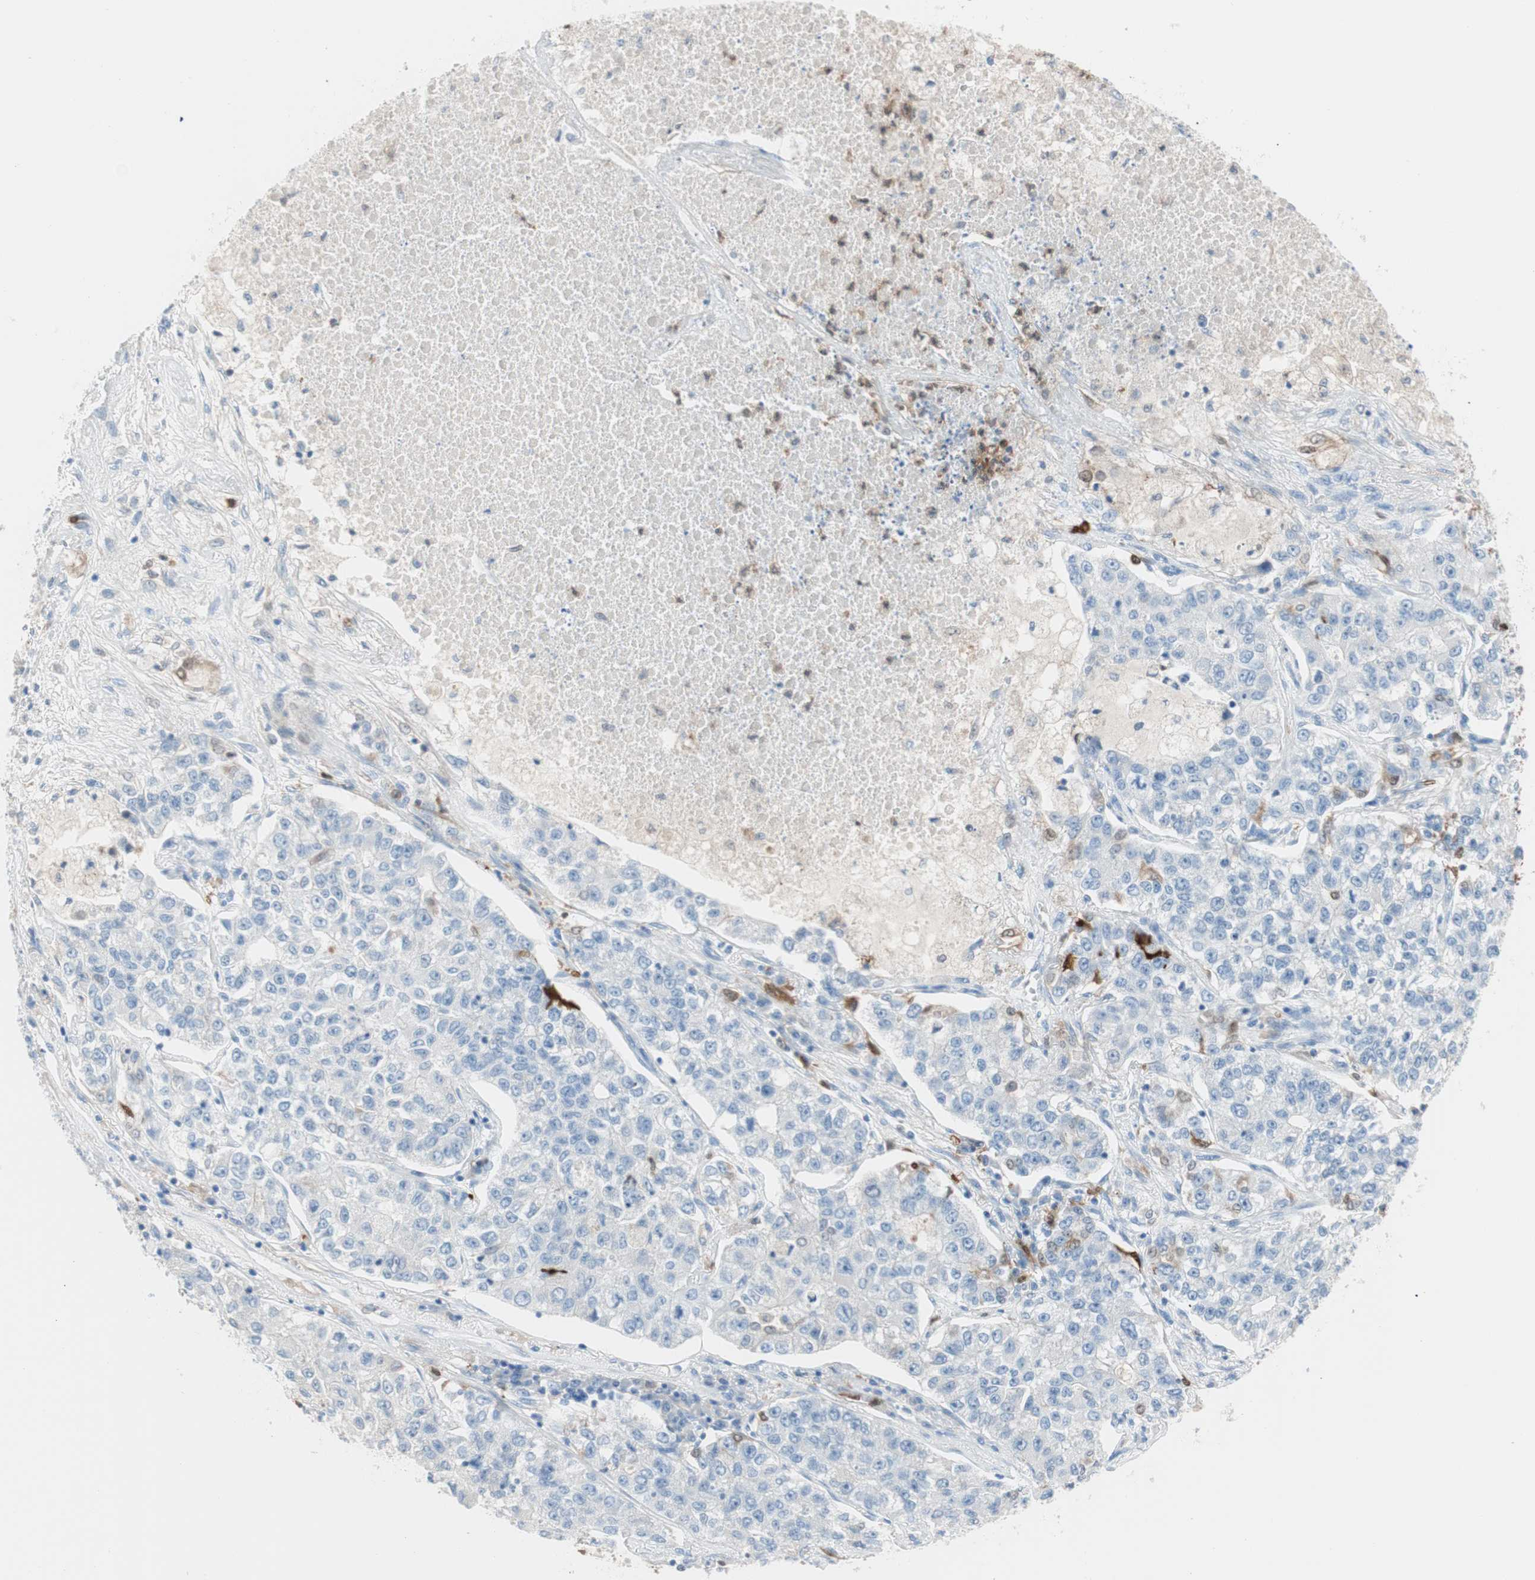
{"staining": {"intensity": "negative", "quantity": "none", "location": "none"}, "tissue": "lung cancer", "cell_type": "Tumor cells", "image_type": "cancer", "snomed": [{"axis": "morphology", "description": "Adenocarcinoma, NOS"}, {"axis": "topography", "description": "Lung"}], "caption": "DAB immunohistochemical staining of lung cancer (adenocarcinoma) demonstrates no significant staining in tumor cells.", "gene": "IL18", "patient": {"sex": "male", "age": 49}}